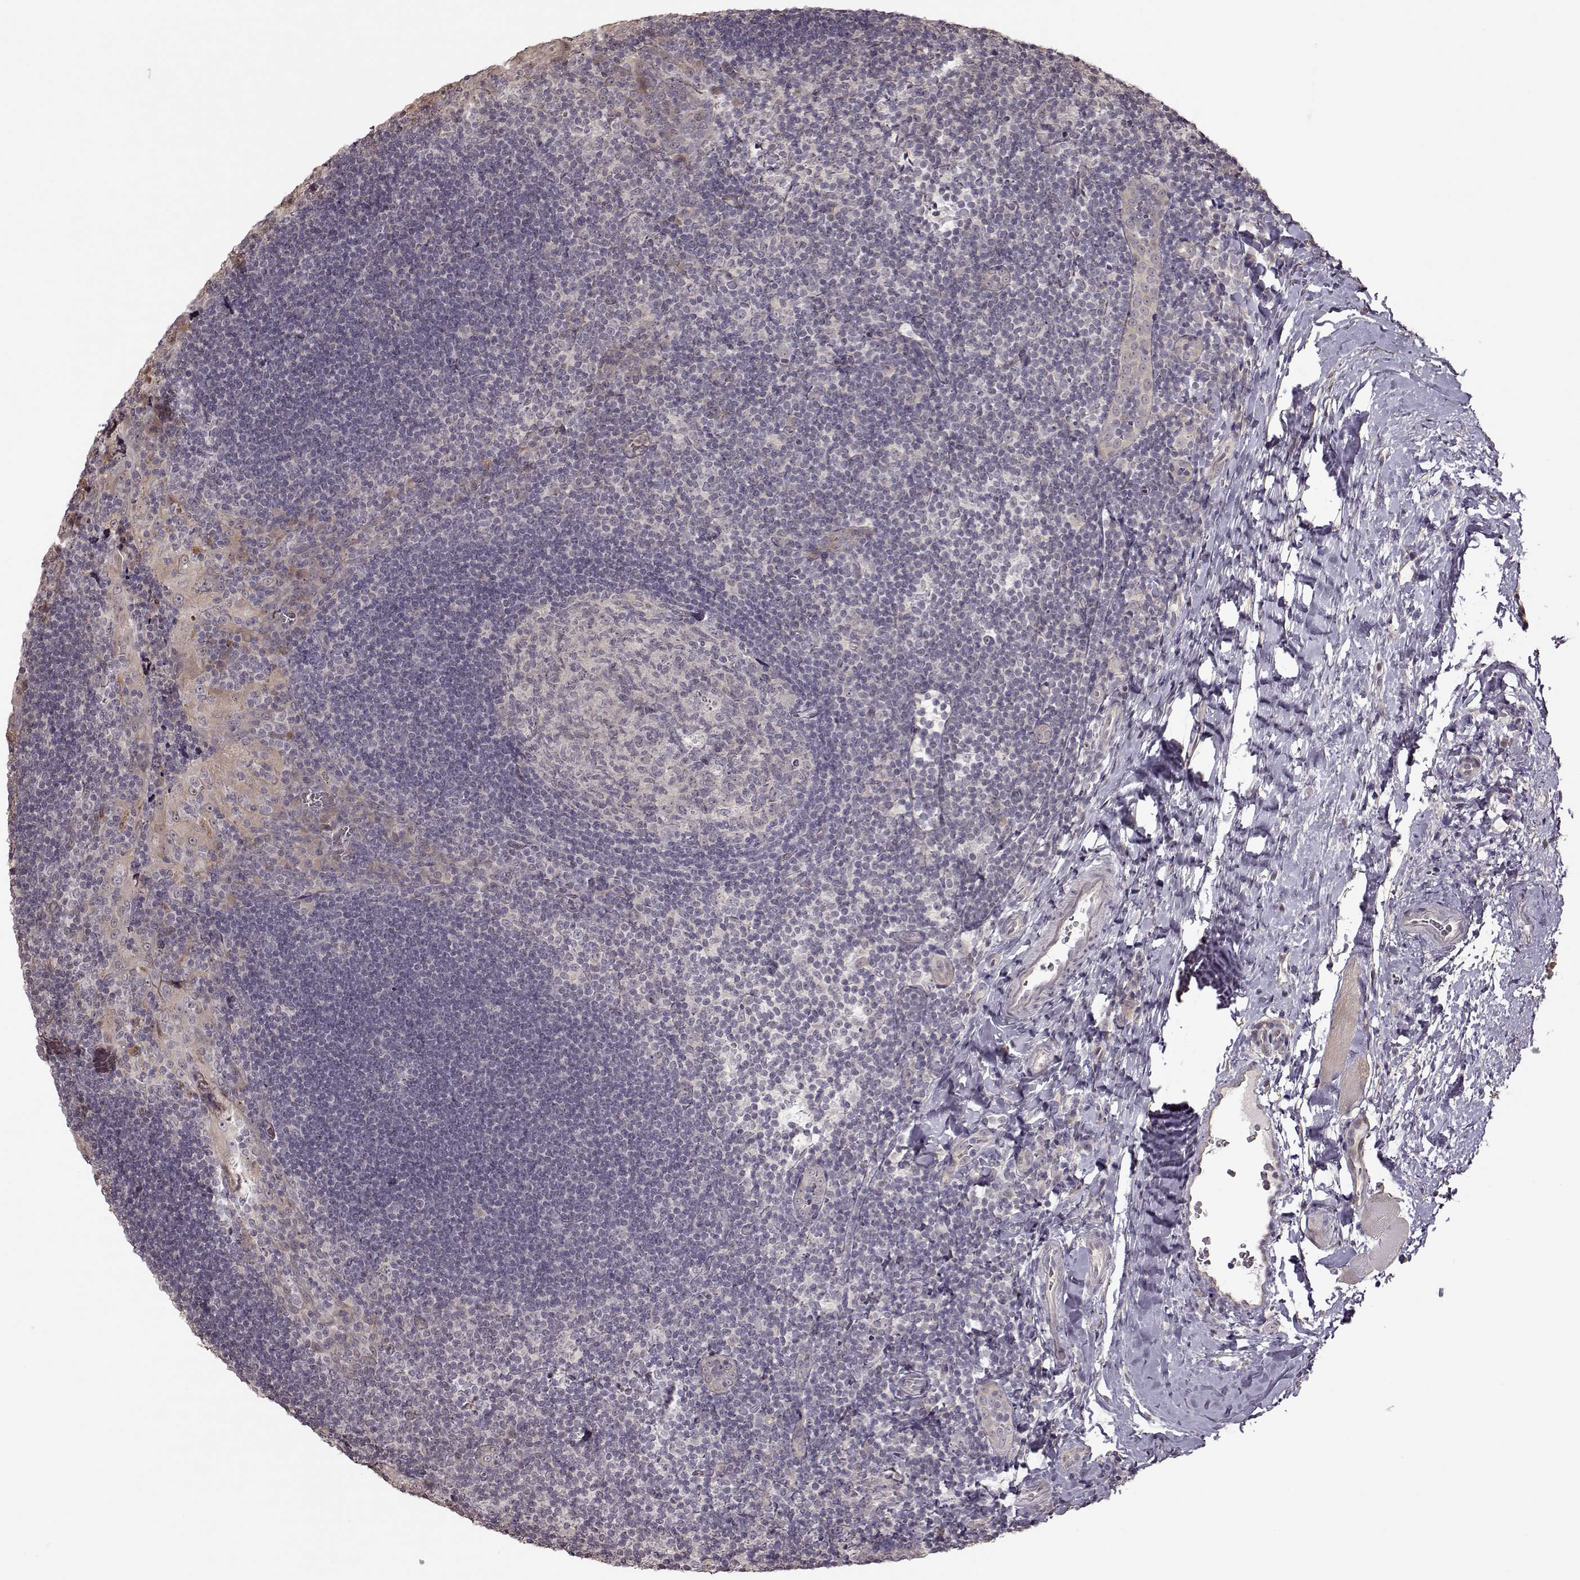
{"staining": {"intensity": "negative", "quantity": "none", "location": "none"}, "tissue": "tonsil", "cell_type": "Germinal center cells", "image_type": "normal", "snomed": [{"axis": "morphology", "description": "Normal tissue, NOS"}, {"axis": "topography", "description": "Tonsil"}], "caption": "A high-resolution histopathology image shows immunohistochemistry (IHC) staining of benign tonsil, which demonstrates no significant staining in germinal center cells. (Immunohistochemistry (ihc), brightfield microscopy, high magnification).", "gene": "CRB1", "patient": {"sex": "male", "age": 17}}